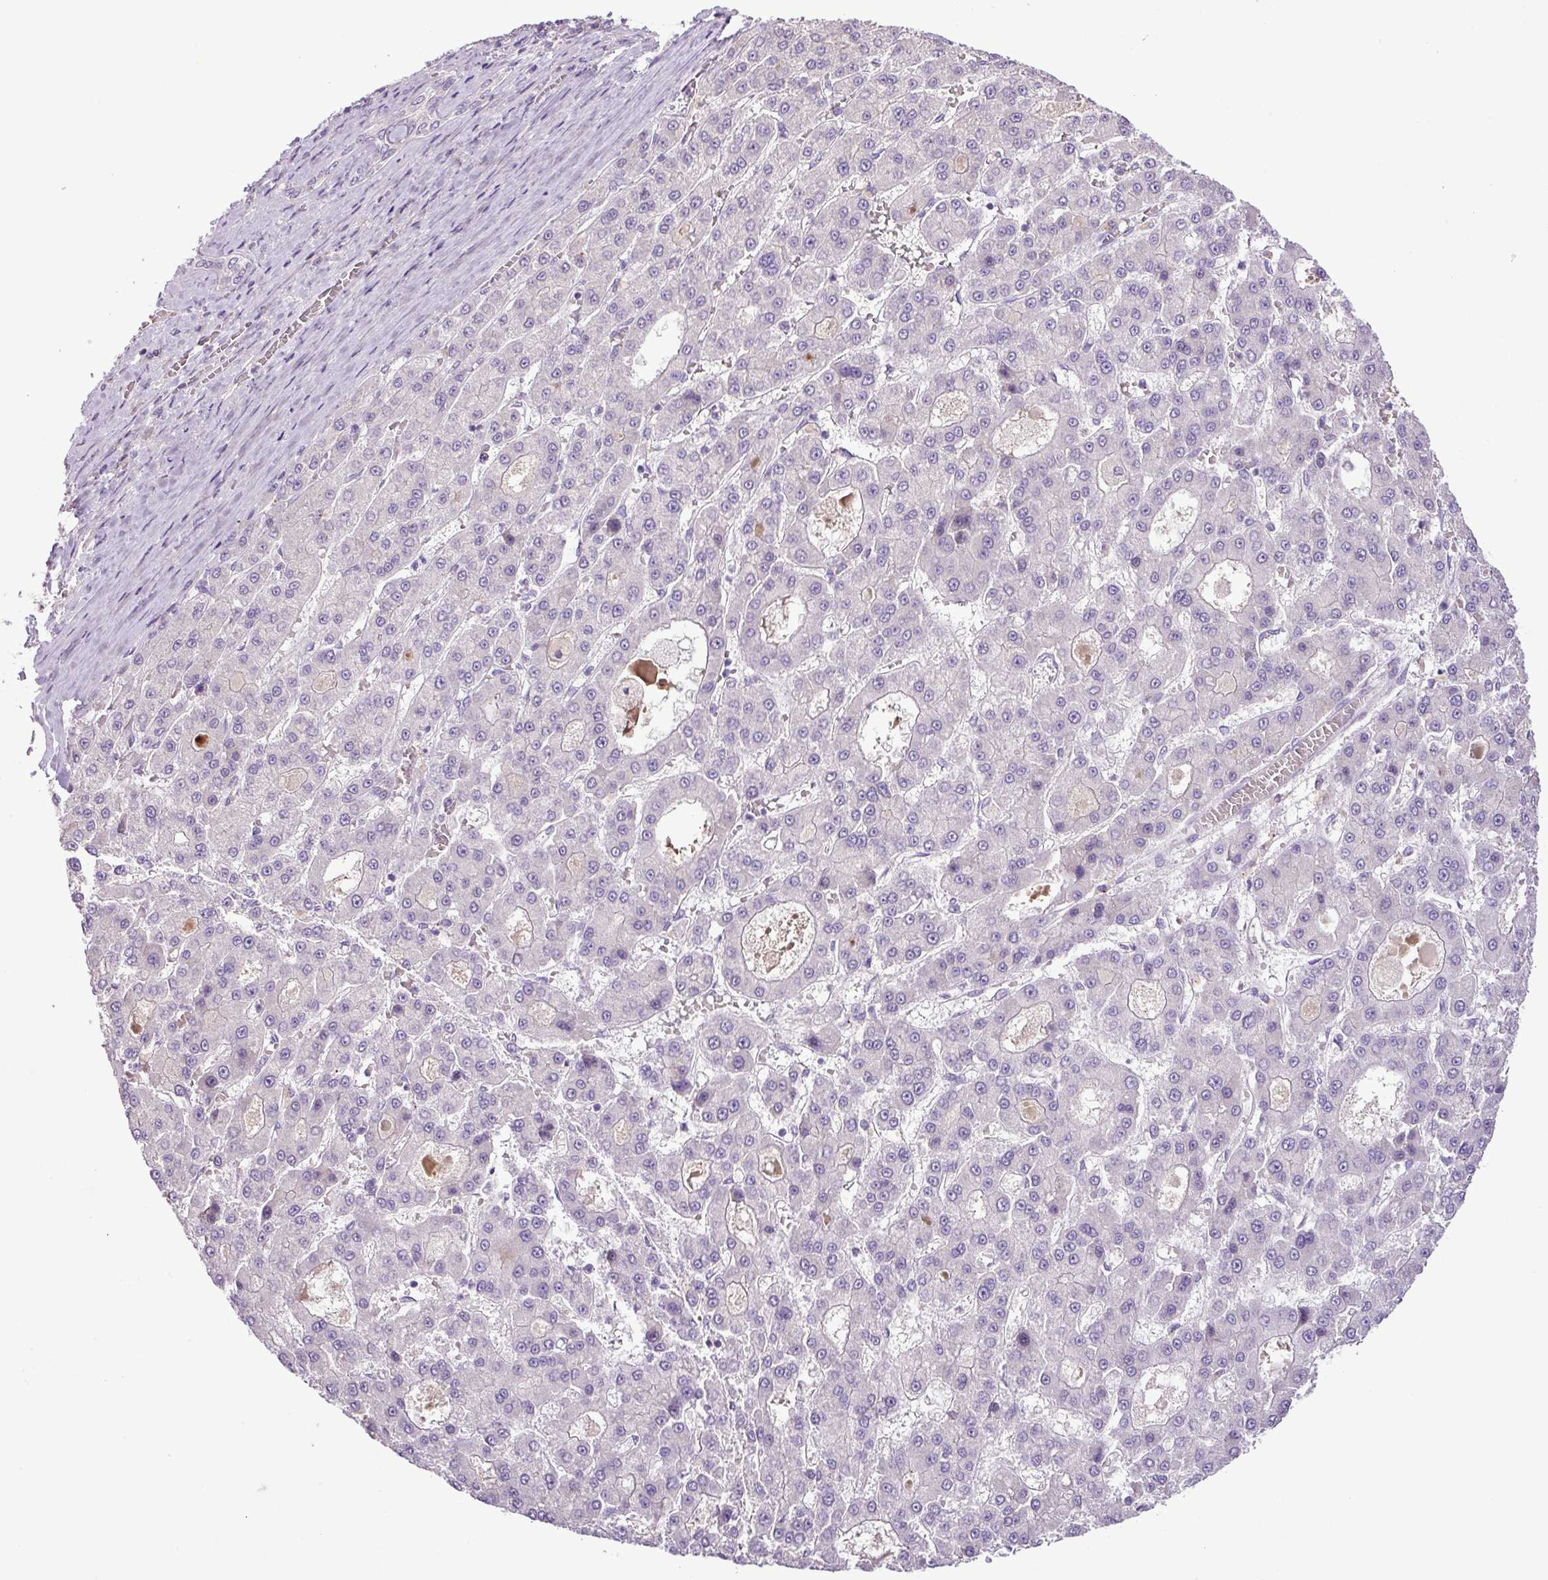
{"staining": {"intensity": "negative", "quantity": "none", "location": "none"}, "tissue": "liver cancer", "cell_type": "Tumor cells", "image_type": "cancer", "snomed": [{"axis": "morphology", "description": "Carcinoma, Hepatocellular, NOS"}, {"axis": "topography", "description": "Liver"}], "caption": "Liver cancer (hepatocellular carcinoma) stained for a protein using immunohistochemistry exhibits no positivity tumor cells.", "gene": "DNAJB13", "patient": {"sex": "male", "age": 70}}